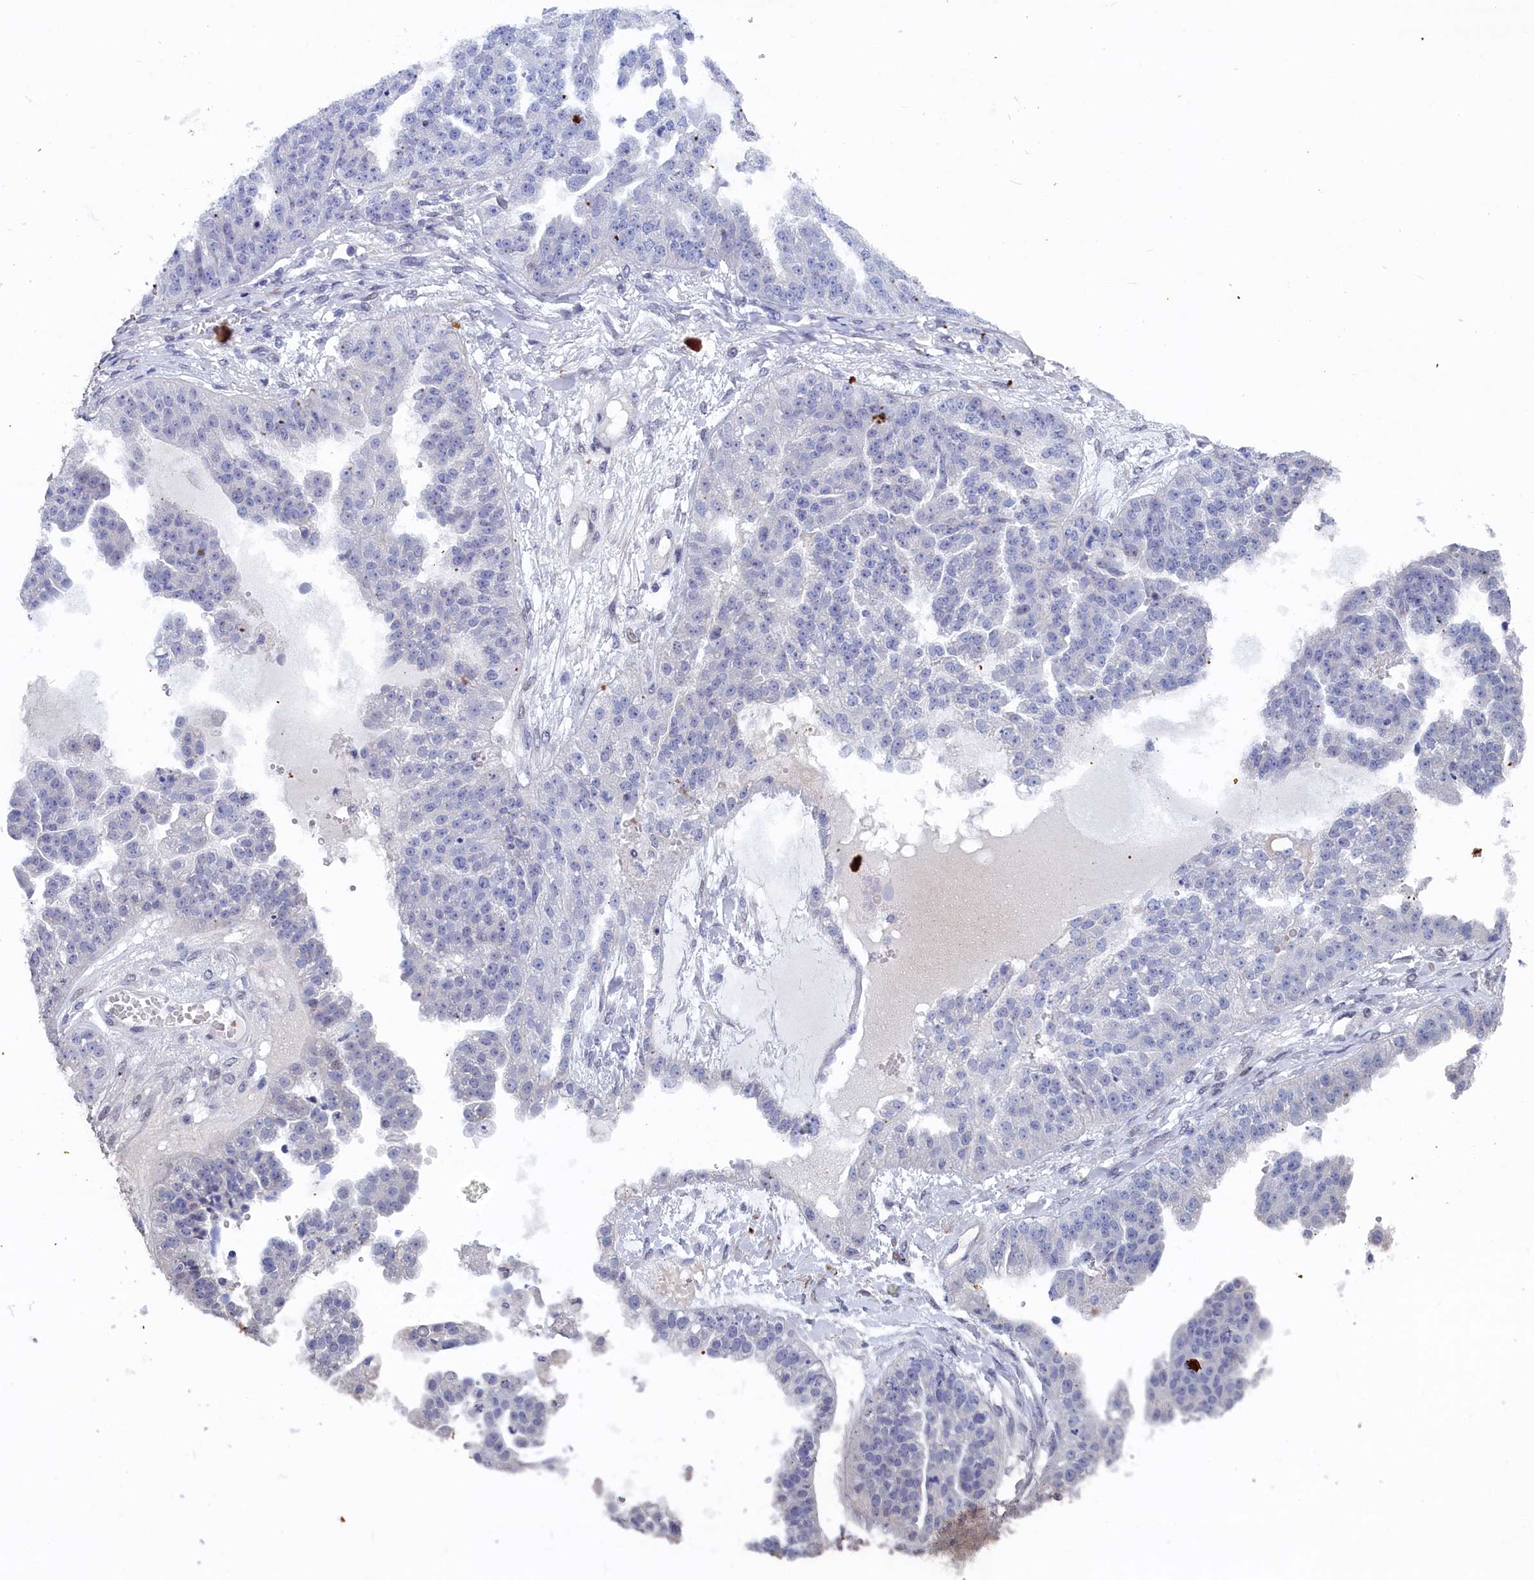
{"staining": {"intensity": "negative", "quantity": "none", "location": "none"}, "tissue": "ovarian cancer", "cell_type": "Tumor cells", "image_type": "cancer", "snomed": [{"axis": "morphology", "description": "Cystadenocarcinoma, serous, NOS"}, {"axis": "topography", "description": "Ovary"}], "caption": "High magnification brightfield microscopy of ovarian cancer (serous cystadenocarcinoma) stained with DAB (3,3'-diaminobenzidine) (brown) and counterstained with hematoxylin (blue): tumor cells show no significant positivity.", "gene": "WDR83", "patient": {"sex": "female", "age": 58}}